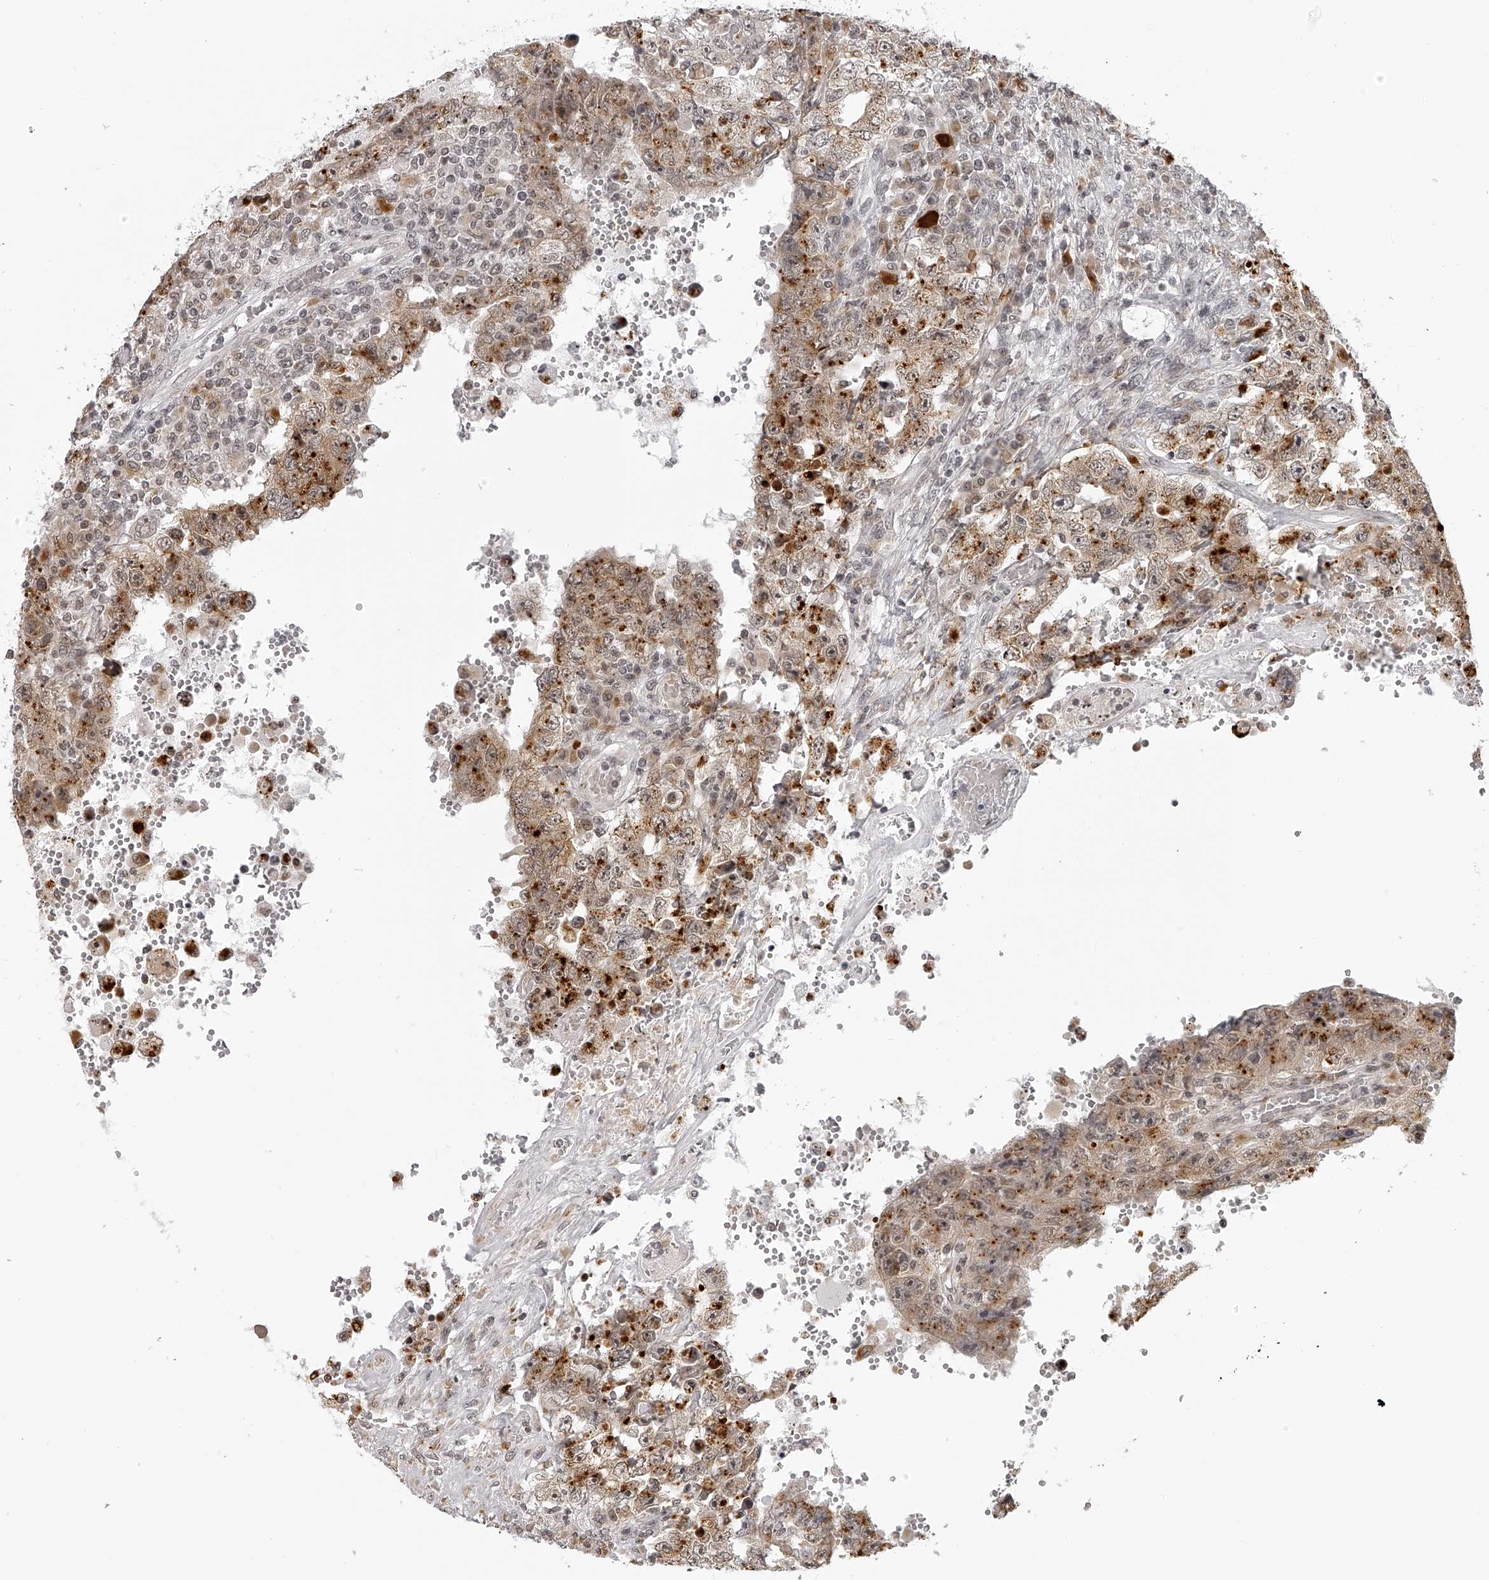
{"staining": {"intensity": "moderate", "quantity": "25%-75%", "location": "cytoplasmic/membranous"}, "tissue": "testis cancer", "cell_type": "Tumor cells", "image_type": "cancer", "snomed": [{"axis": "morphology", "description": "Carcinoma, Embryonal, NOS"}, {"axis": "topography", "description": "Testis"}], "caption": "Embryonal carcinoma (testis) was stained to show a protein in brown. There is medium levels of moderate cytoplasmic/membranous staining in approximately 25%-75% of tumor cells.", "gene": "ODF2L", "patient": {"sex": "male", "age": 26}}